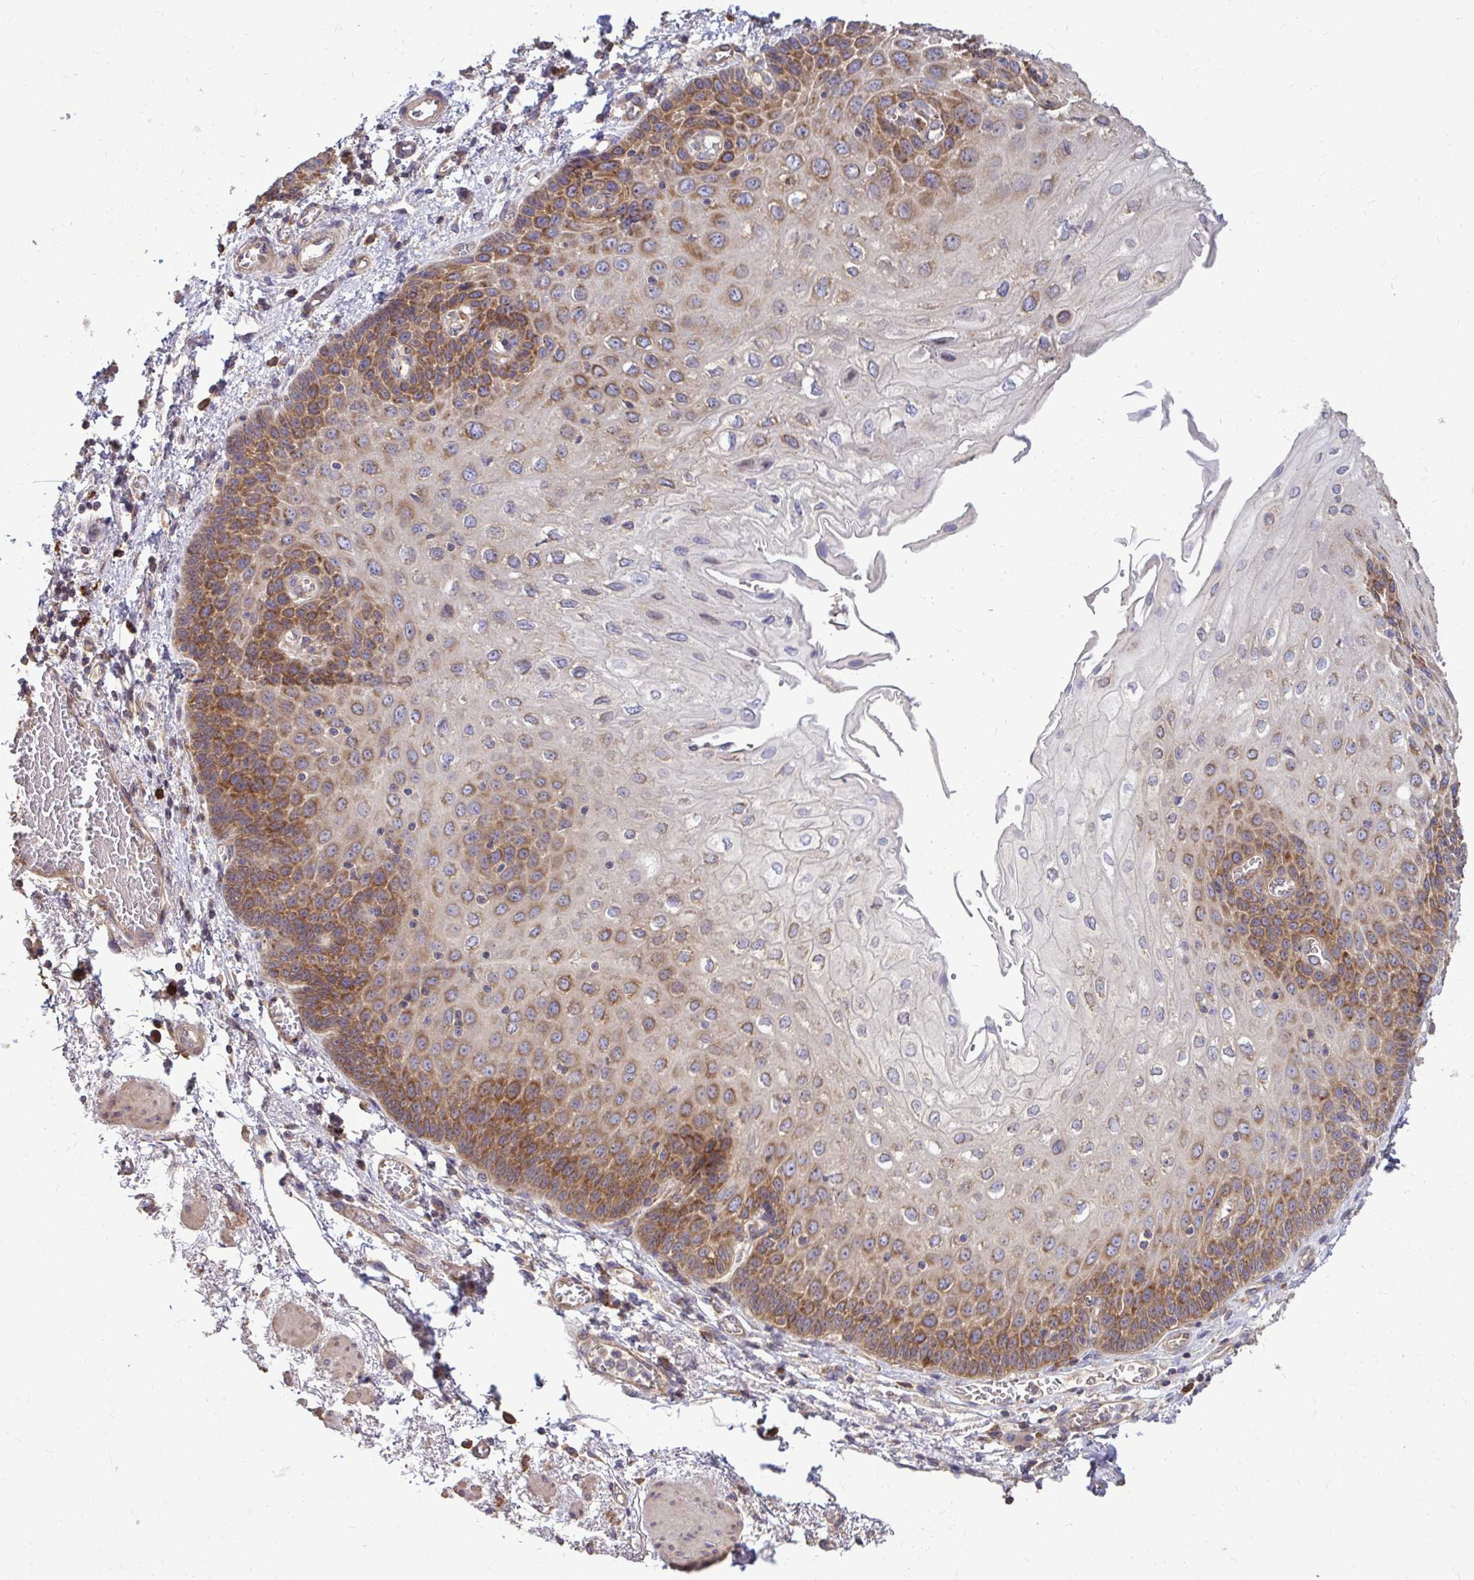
{"staining": {"intensity": "moderate", "quantity": "25%-75%", "location": "cytoplasmic/membranous"}, "tissue": "esophagus", "cell_type": "Squamous epithelial cells", "image_type": "normal", "snomed": [{"axis": "morphology", "description": "Normal tissue, NOS"}, {"axis": "morphology", "description": "Adenocarcinoma, NOS"}, {"axis": "topography", "description": "Esophagus"}], "caption": "Human esophagus stained with a brown dye reveals moderate cytoplasmic/membranous positive staining in approximately 25%-75% of squamous epithelial cells.", "gene": "FMR1", "patient": {"sex": "male", "age": 81}}